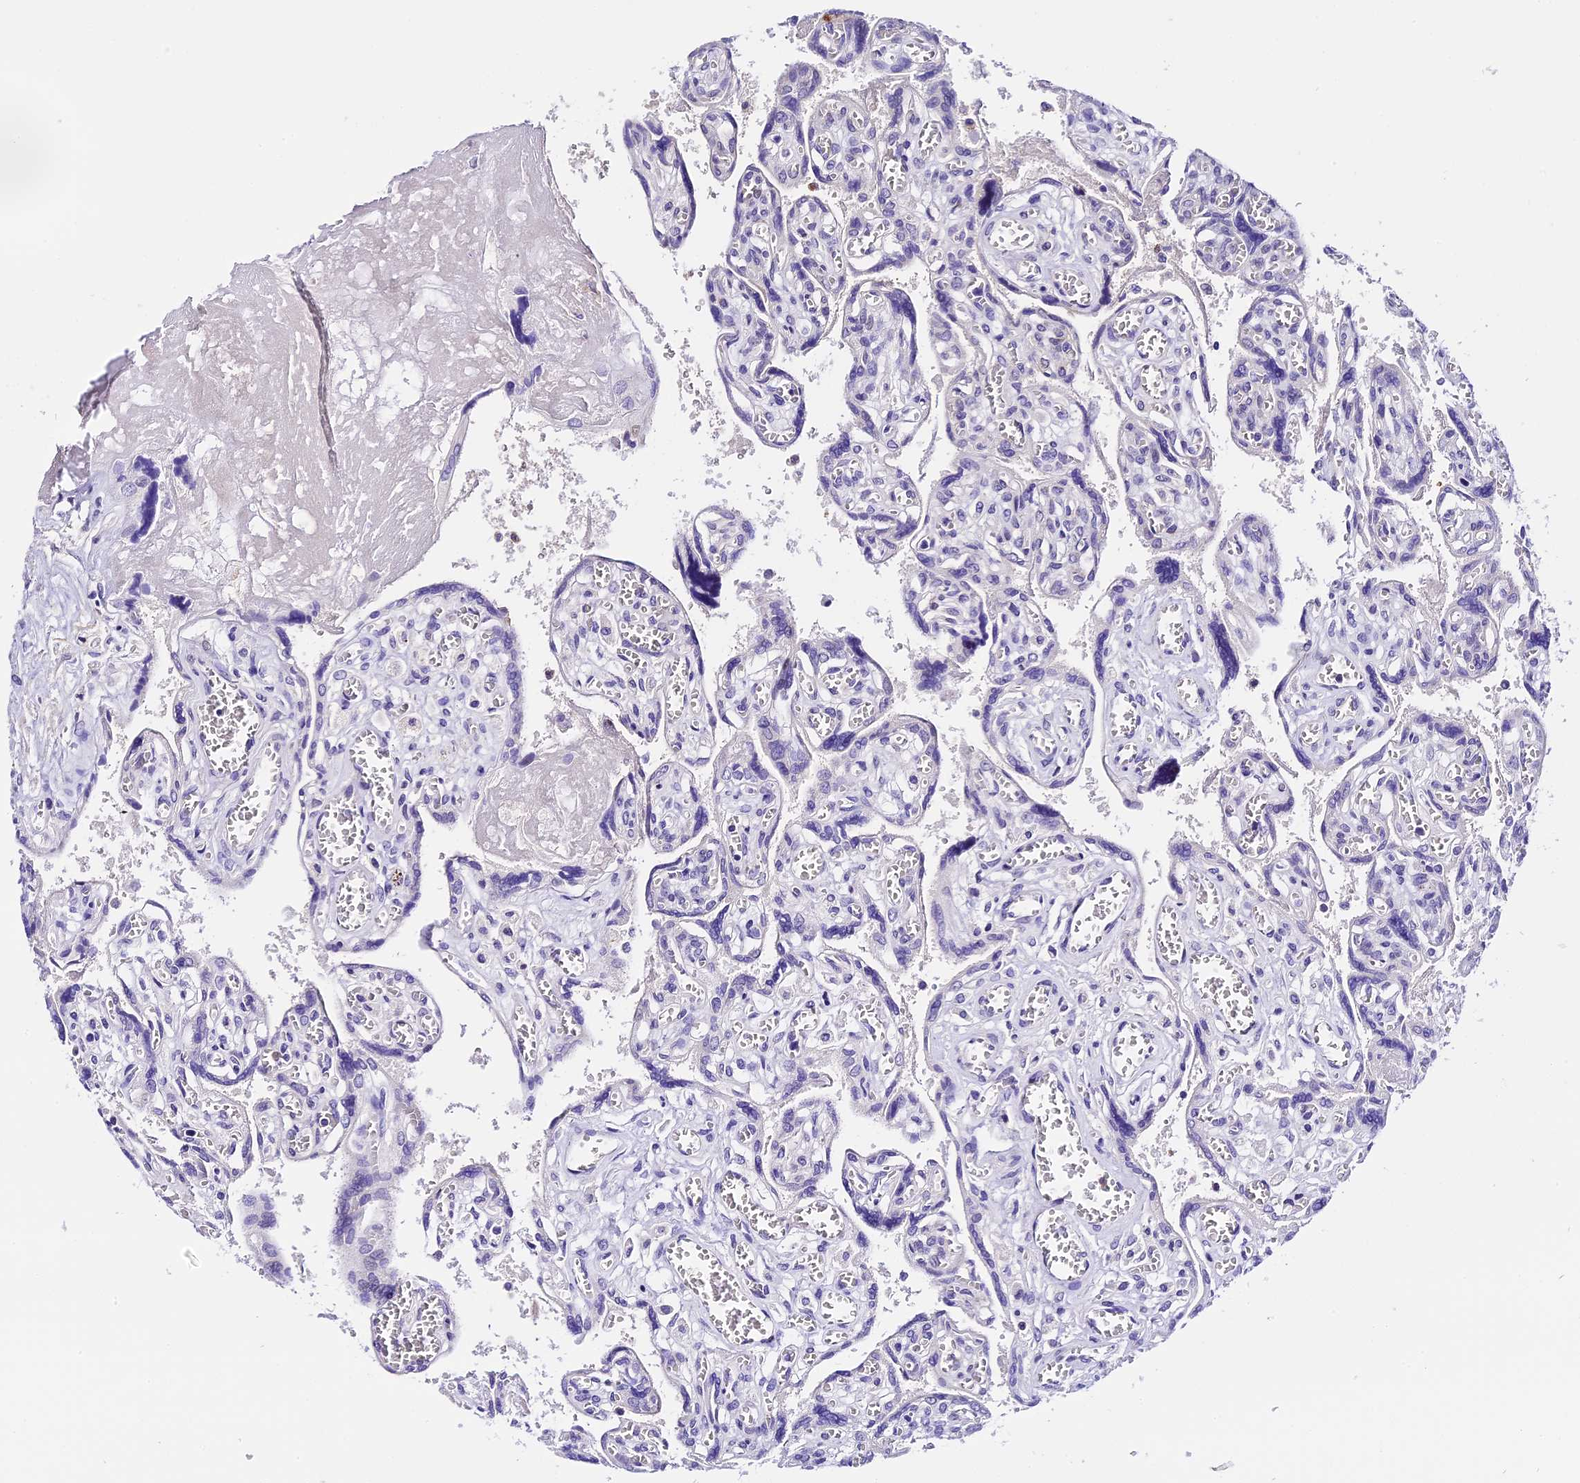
{"staining": {"intensity": "weak", "quantity": "<25%", "location": "cytoplasmic/membranous"}, "tissue": "placenta", "cell_type": "Trophoblastic cells", "image_type": "normal", "snomed": [{"axis": "morphology", "description": "Normal tissue, NOS"}, {"axis": "topography", "description": "Placenta"}], "caption": "Trophoblastic cells are negative for brown protein staining in normal placenta. (Immunohistochemistry, brightfield microscopy, high magnification).", "gene": "MAP3K7CL", "patient": {"sex": "female", "age": 39}}